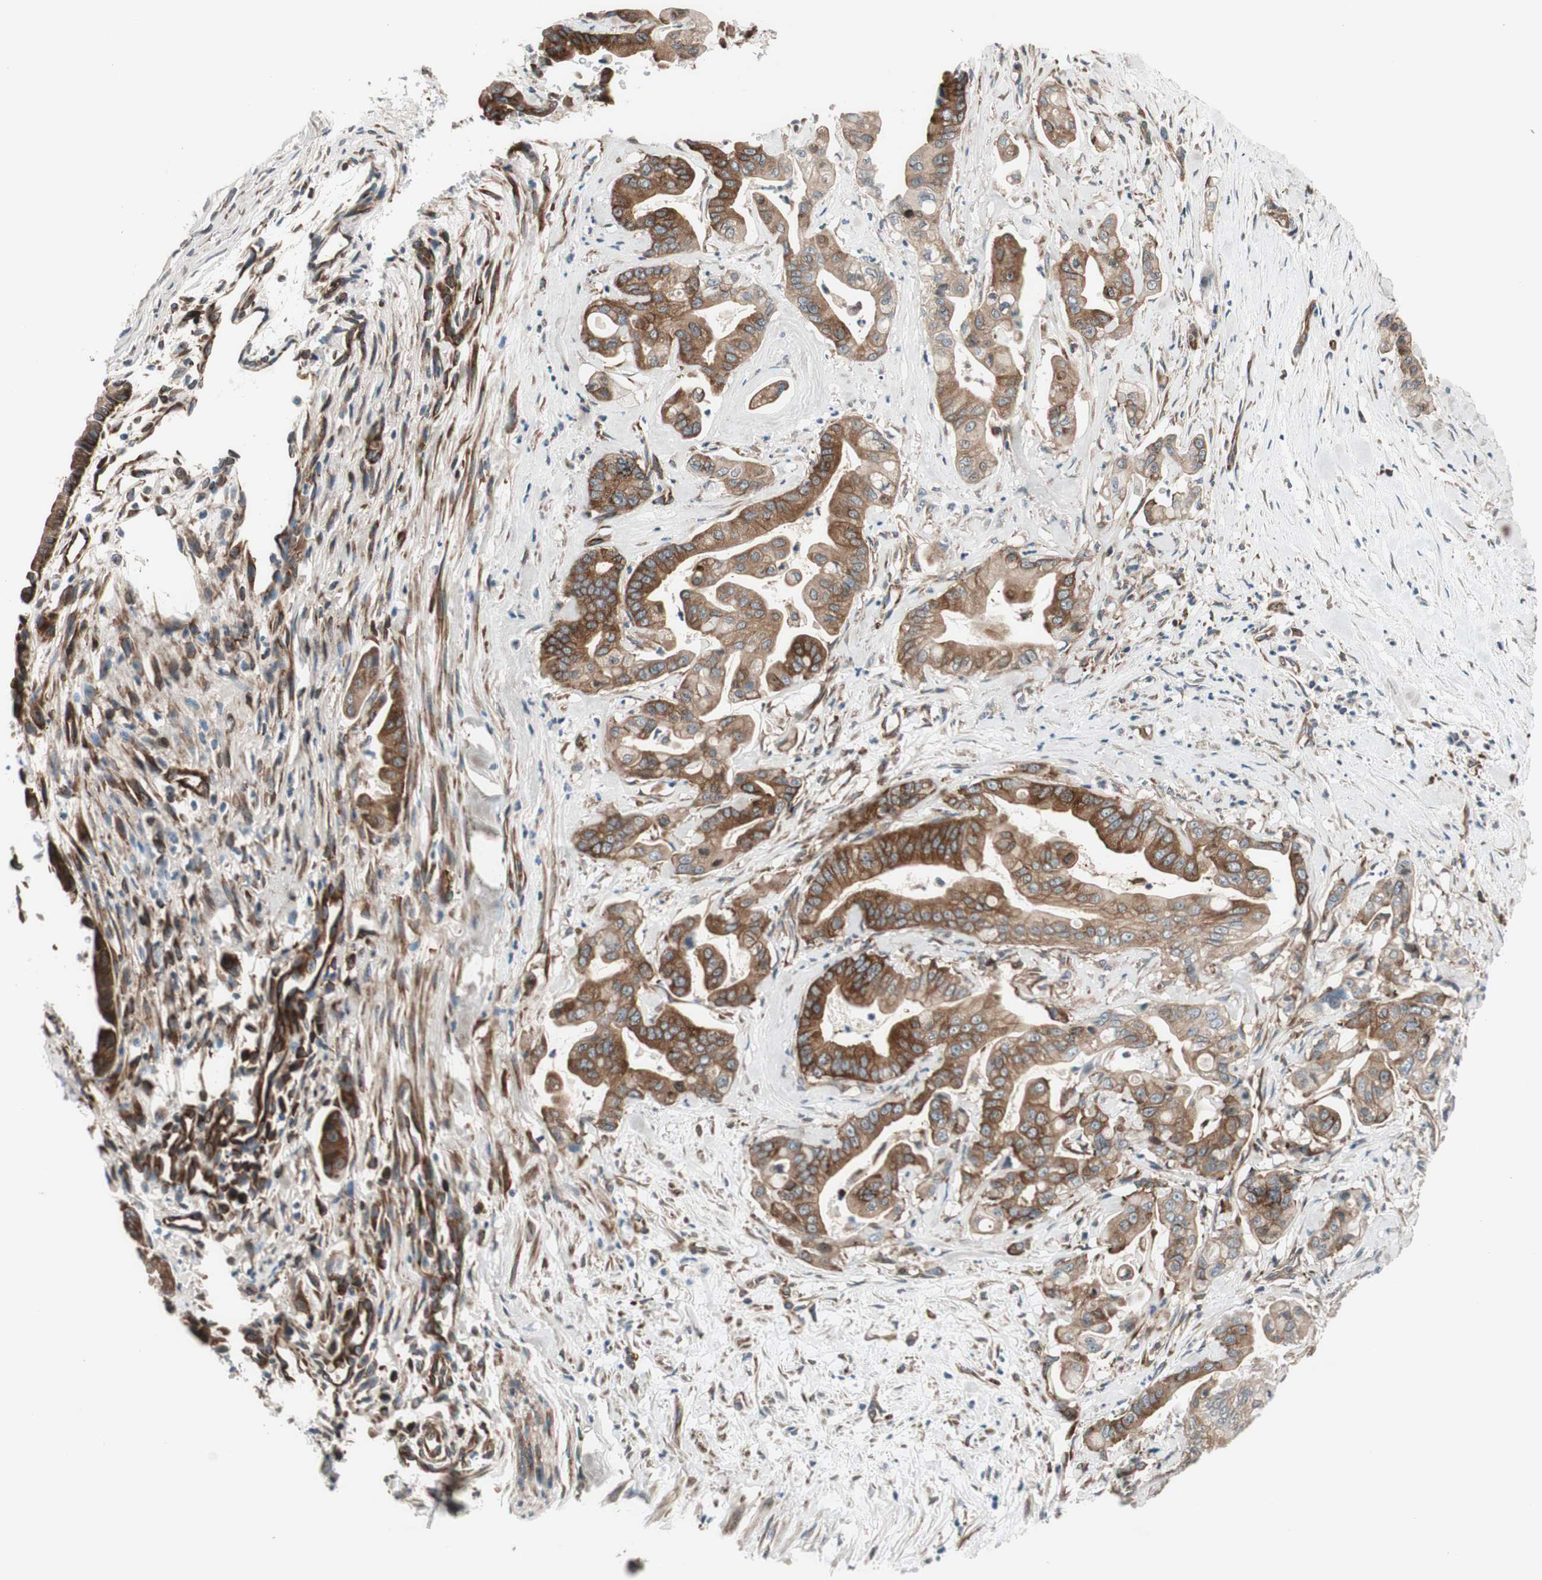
{"staining": {"intensity": "strong", "quantity": ">75%", "location": "cytoplasmic/membranous"}, "tissue": "pancreatic cancer", "cell_type": "Tumor cells", "image_type": "cancer", "snomed": [{"axis": "morphology", "description": "Adenocarcinoma, NOS"}, {"axis": "topography", "description": "Pancreas"}], "caption": "An image of pancreatic cancer stained for a protein shows strong cytoplasmic/membranous brown staining in tumor cells. (IHC, brightfield microscopy, high magnification).", "gene": "CCN4", "patient": {"sex": "female", "age": 75}}